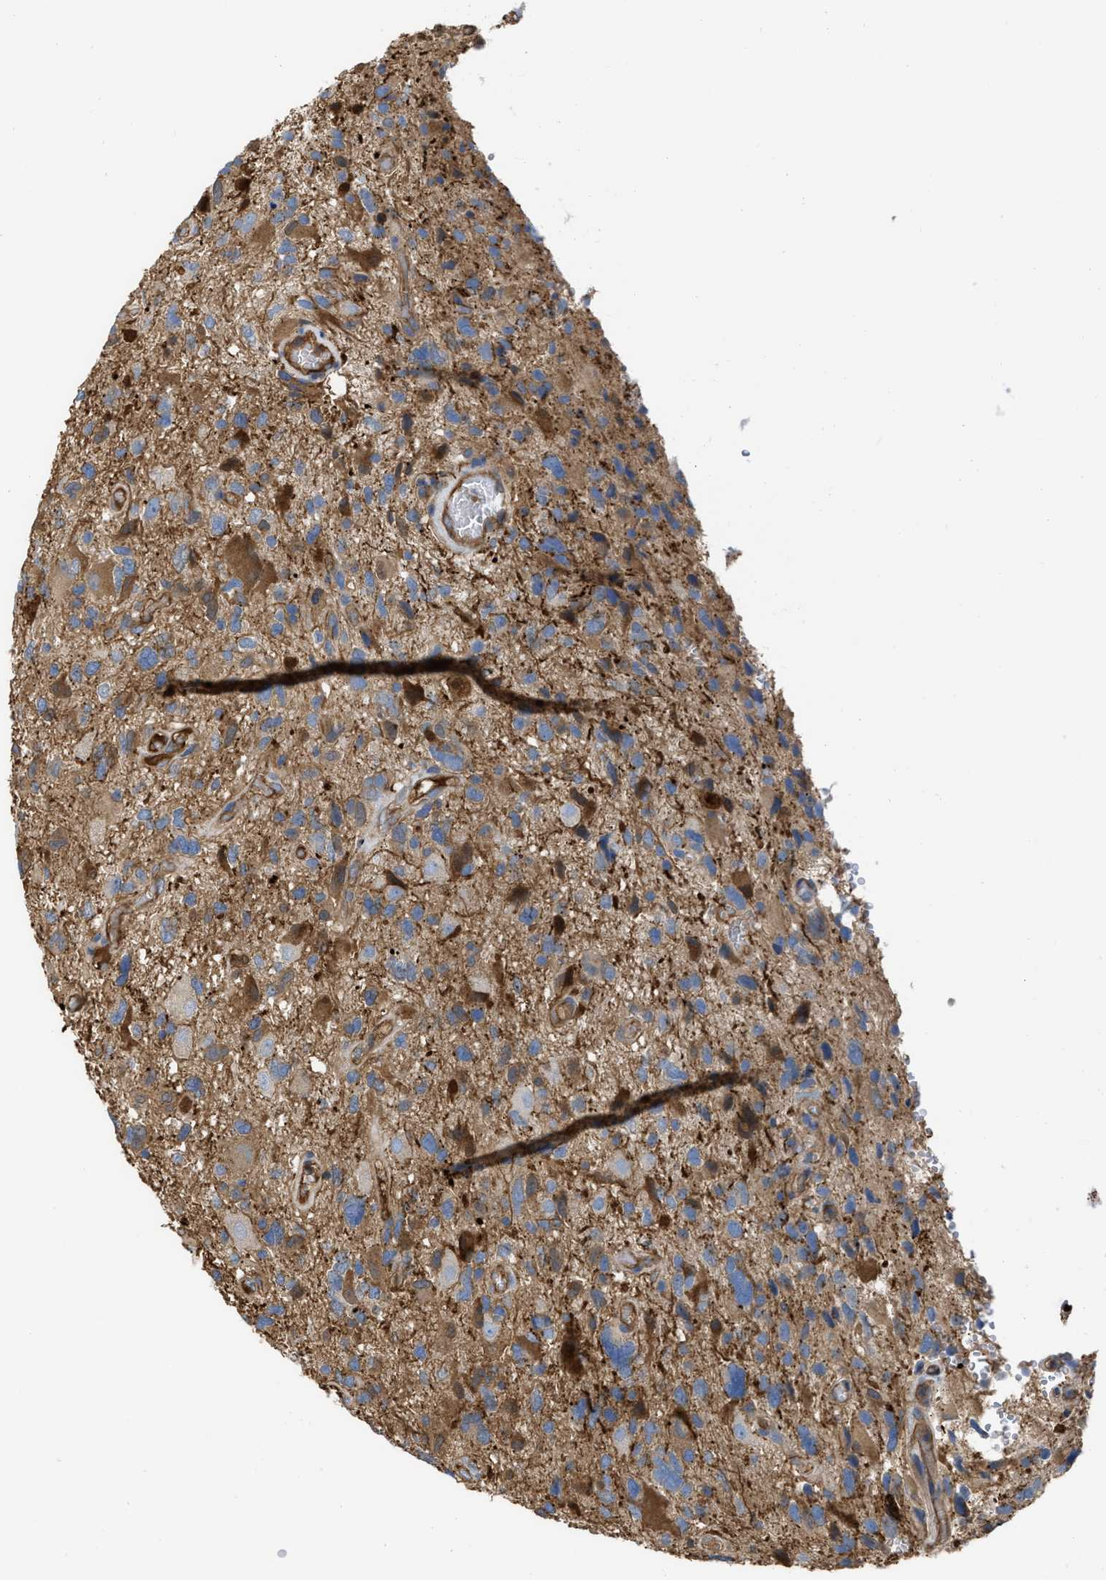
{"staining": {"intensity": "weak", "quantity": ">75%", "location": "cytoplasmic/membranous"}, "tissue": "glioma", "cell_type": "Tumor cells", "image_type": "cancer", "snomed": [{"axis": "morphology", "description": "Glioma, malignant, High grade"}, {"axis": "topography", "description": "Brain"}], "caption": "The immunohistochemical stain labels weak cytoplasmic/membranous positivity in tumor cells of glioma tissue. (Stains: DAB (3,3'-diaminobenzidine) in brown, nuclei in blue, Microscopy: brightfield microscopy at high magnification).", "gene": "TRIOBP", "patient": {"sex": "male", "age": 33}}